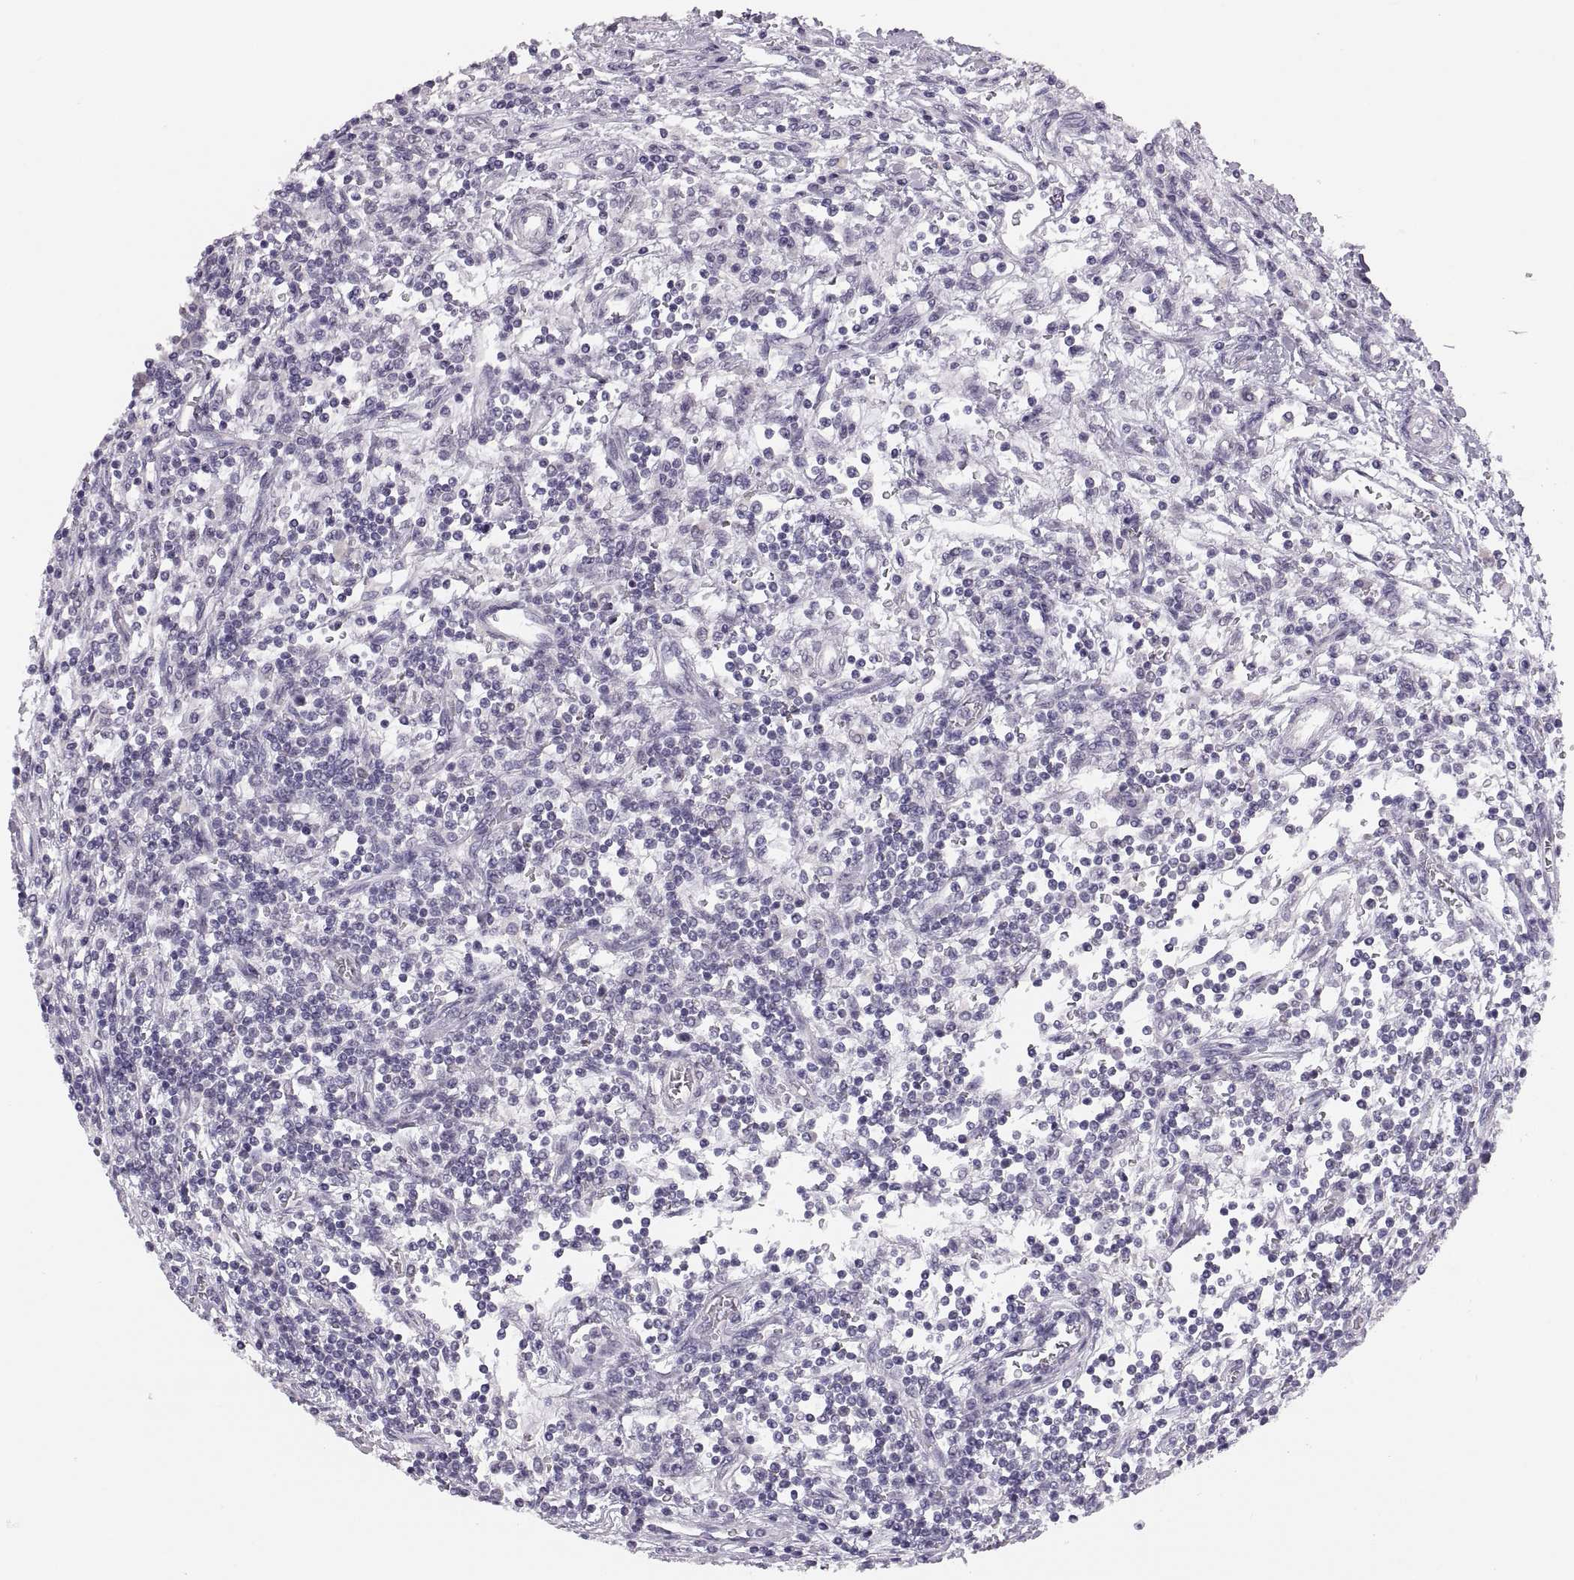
{"staining": {"intensity": "negative", "quantity": "none", "location": "none"}, "tissue": "testis cancer", "cell_type": "Tumor cells", "image_type": "cancer", "snomed": [{"axis": "morphology", "description": "Seminoma, NOS"}, {"axis": "topography", "description": "Testis"}], "caption": "A micrograph of testis seminoma stained for a protein shows no brown staining in tumor cells.", "gene": "ADH6", "patient": {"sex": "male", "age": 34}}